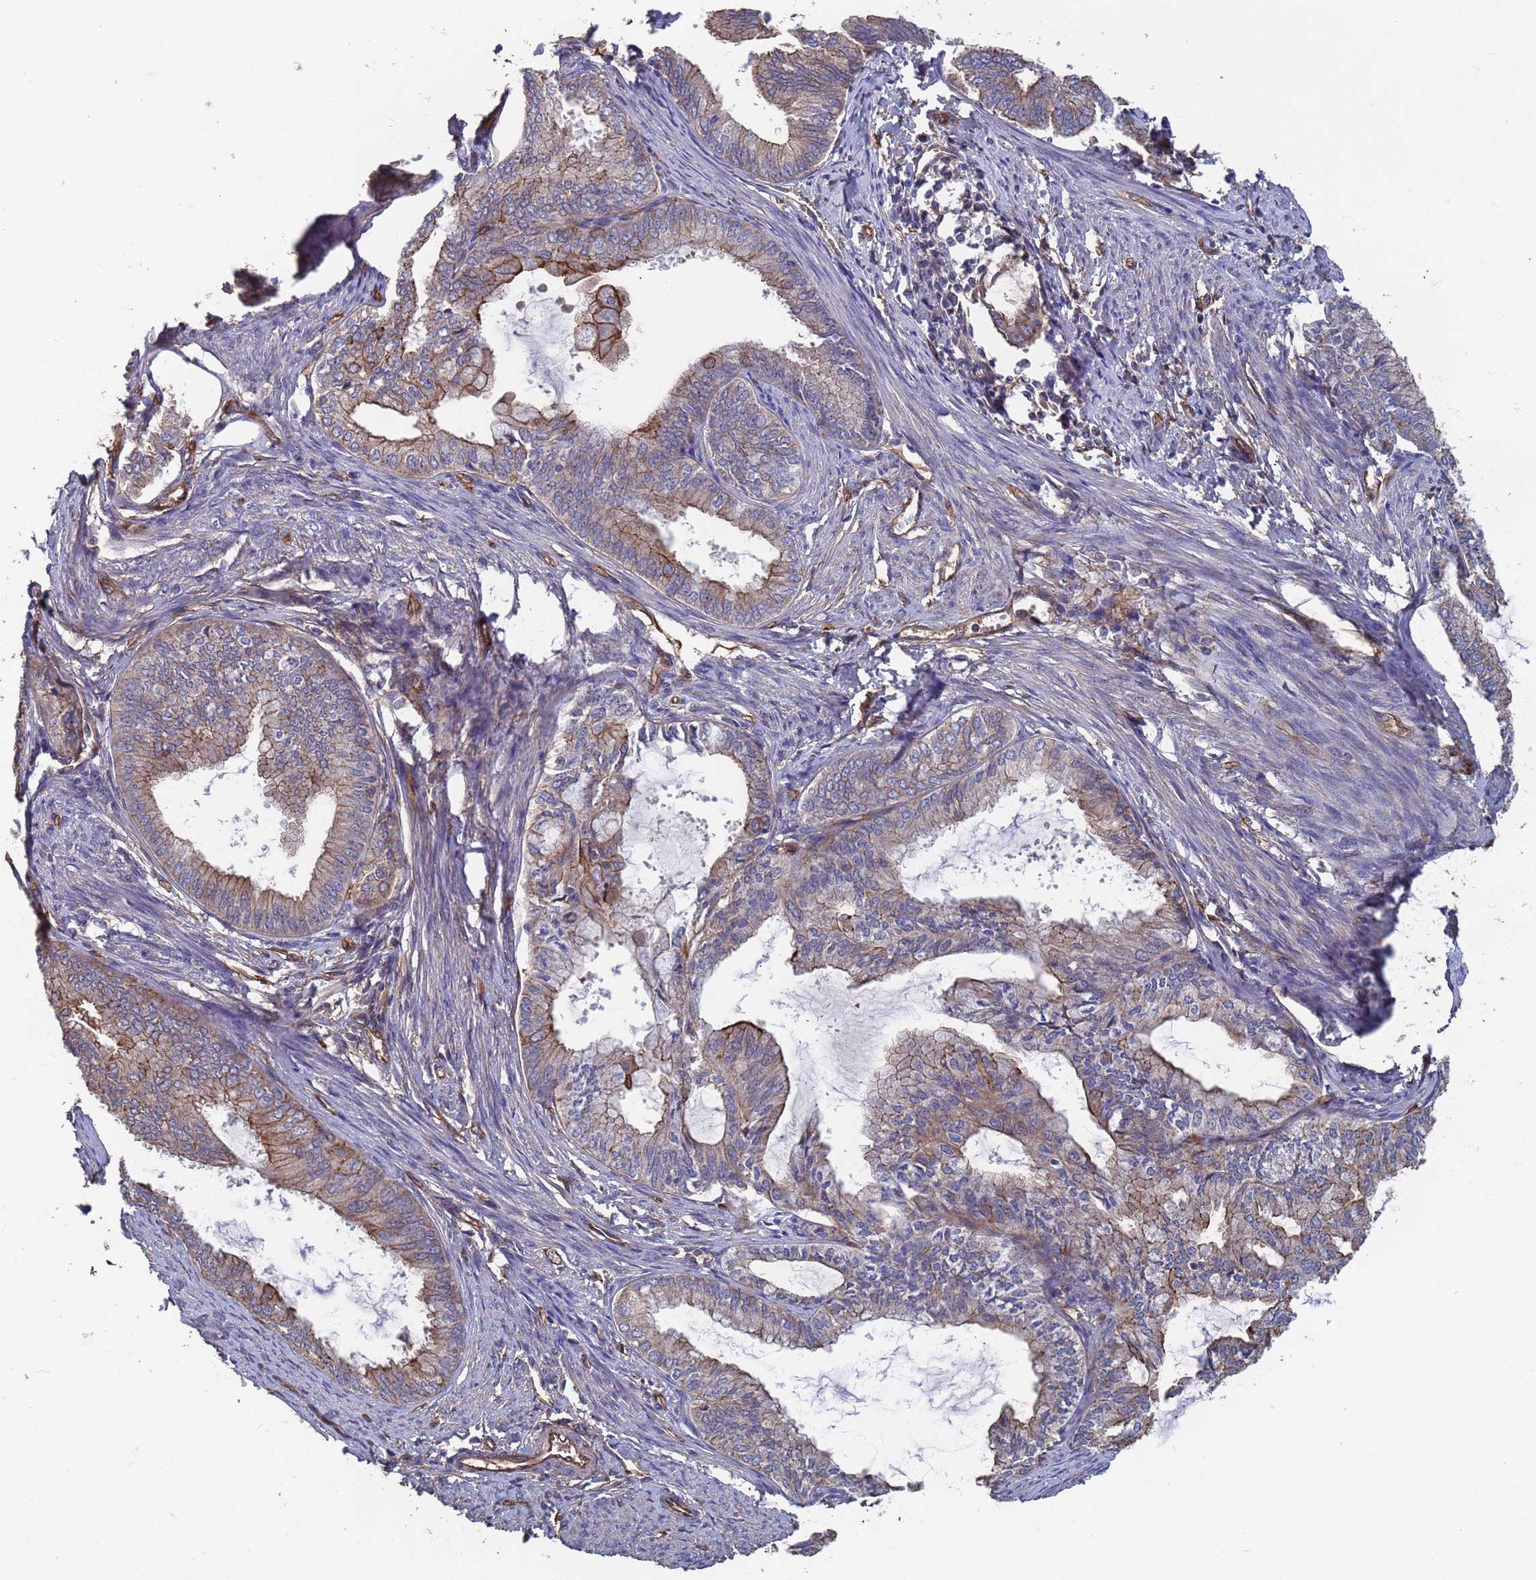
{"staining": {"intensity": "moderate", "quantity": "25%-75%", "location": "cytoplasmic/membranous"}, "tissue": "endometrial cancer", "cell_type": "Tumor cells", "image_type": "cancer", "snomed": [{"axis": "morphology", "description": "Adenocarcinoma, NOS"}, {"axis": "topography", "description": "Endometrium"}], "caption": "Immunohistochemical staining of endometrial adenocarcinoma shows moderate cytoplasmic/membranous protein positivity in about 25%-75% of tumor cells.", "gene": "NDUFAF6", "patient": {"sex": "female", "age": 86}}